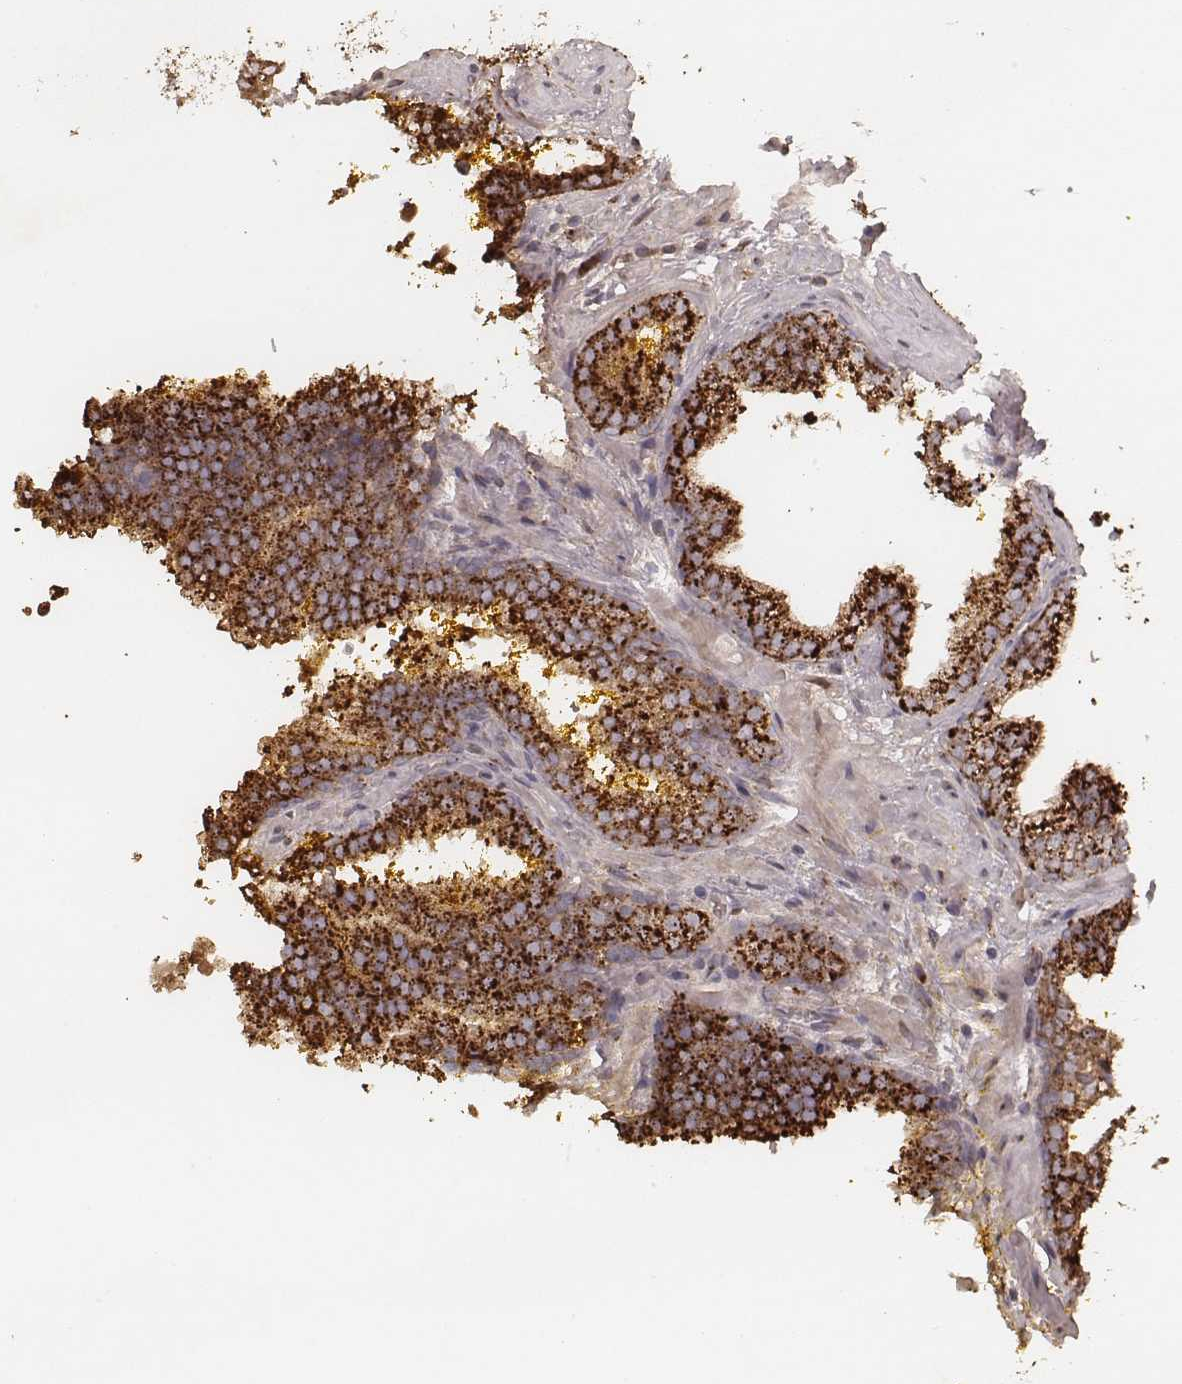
{"staining": {"intensity": "strong", "quantity": ">75%", "location": "cytoplasmic/membranous"}, "tissue": "prostate cancer", "cell_type": "Tumor cells", "image_type": "cancer", "snomed": [{"axis": "morphology", "description": "Adenocarcinoma, NOS"}, {"axis": "topography", "description": "Prostate"}], "caption": "Strong cytoplasmic/membranous expression for a protein is appreciated in approximately >75% of tumor cells of prostate cancer (adenocarcinoma) using IHC.", "gene": "MYO19", "patient": {"sex": "male", "age": 63}}